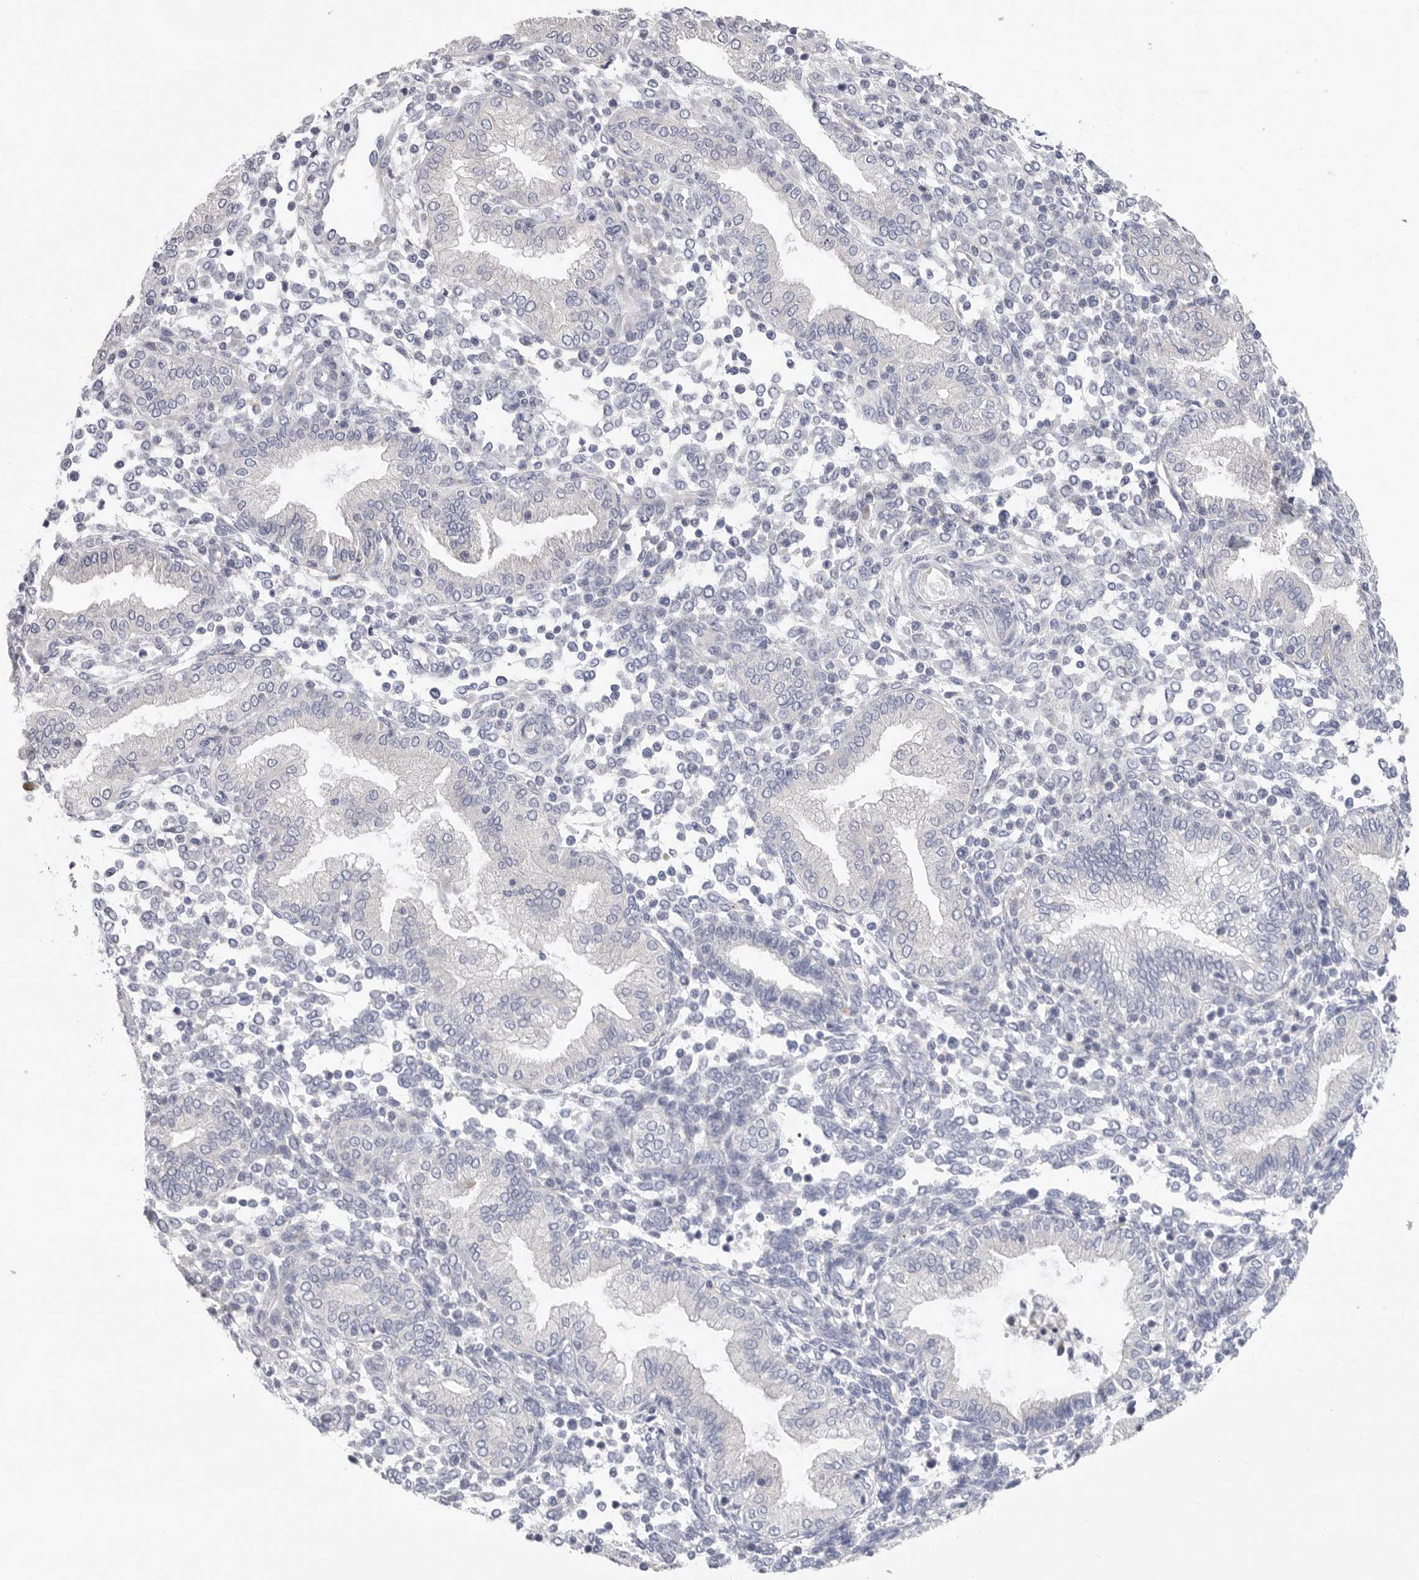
{"staining": {"intensity": "negative", "quantity": "none", "location": "none"}, "tissue": "endometrium", "cell_type": "Cells in endometrial stroma", "image_type": "normal", "snomed": [{"axis": "morphology", "description": "Normal tissue, NOS"}, {"axis": "topography", "description": "Endometrium"}], "caption": "Photomicrograph shows no protein expression in cells in endometrial stroma of benign endometrium. (DAB immunohistochemistry (IHC) with hematoxylin counter stain).", "gene": "CAMK2B", "patient": {"sex": "female", "age": 53}}